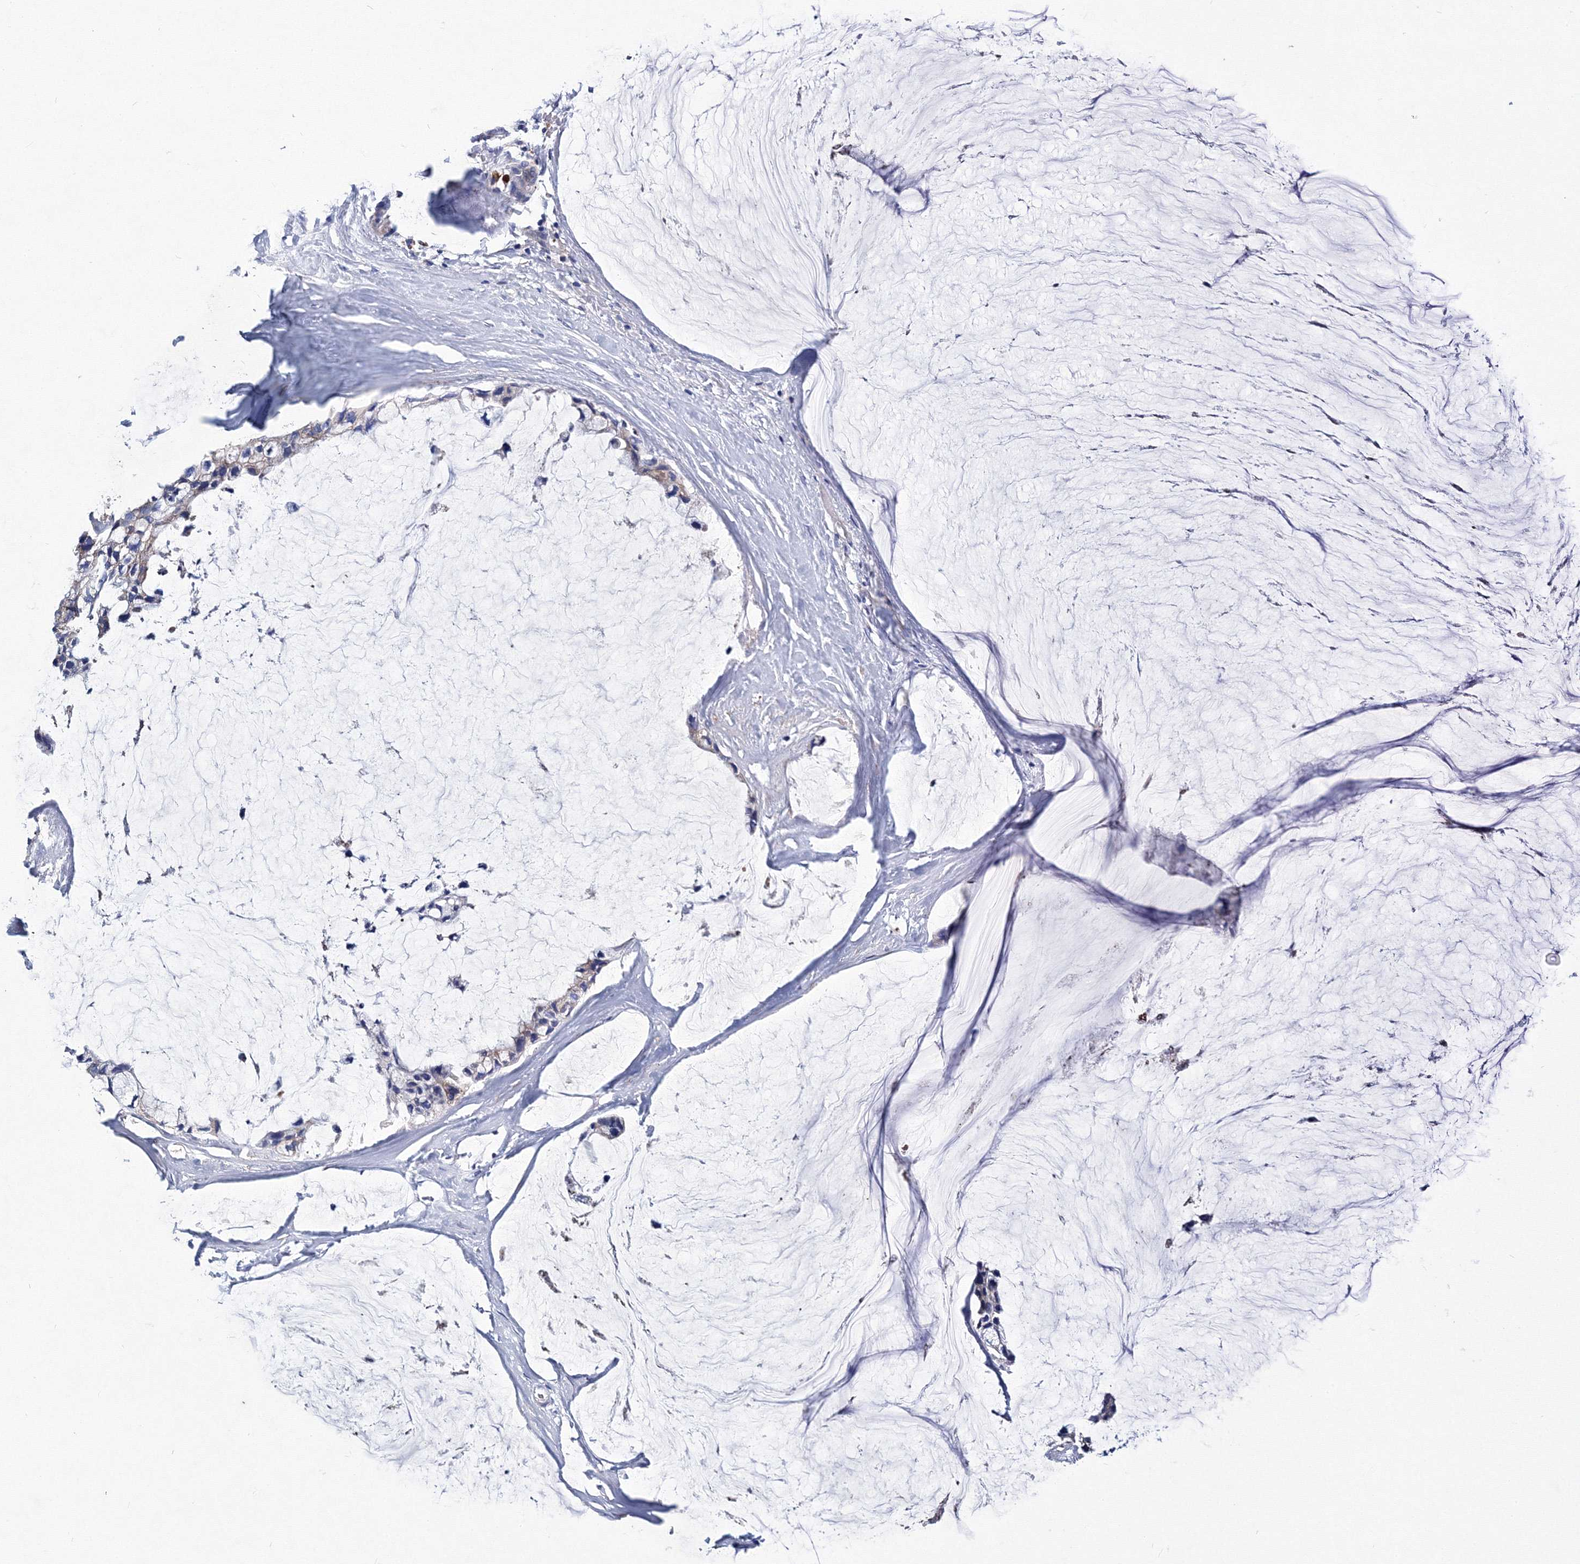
{"staining": {"intensity": "negative", "quantity": "none", "location": "none"}, "tissue": "ovarian cancer", "cell_type": "Tumor cells", "image_type": "cancer", "snomed": [{"axis": "morphology", "description": "Cystadenocarcinoma, mucinous, NOS"}, {"axis": "topography", "description": "Ovary"}], "caption": "DAB immunohistochemical staining of human mucinous cystadenocarcinoma (ovarian) displays no significant expression in tumor cells.", "gene": "TRPM2", "patient": {"sex": "female", "age": 39}}